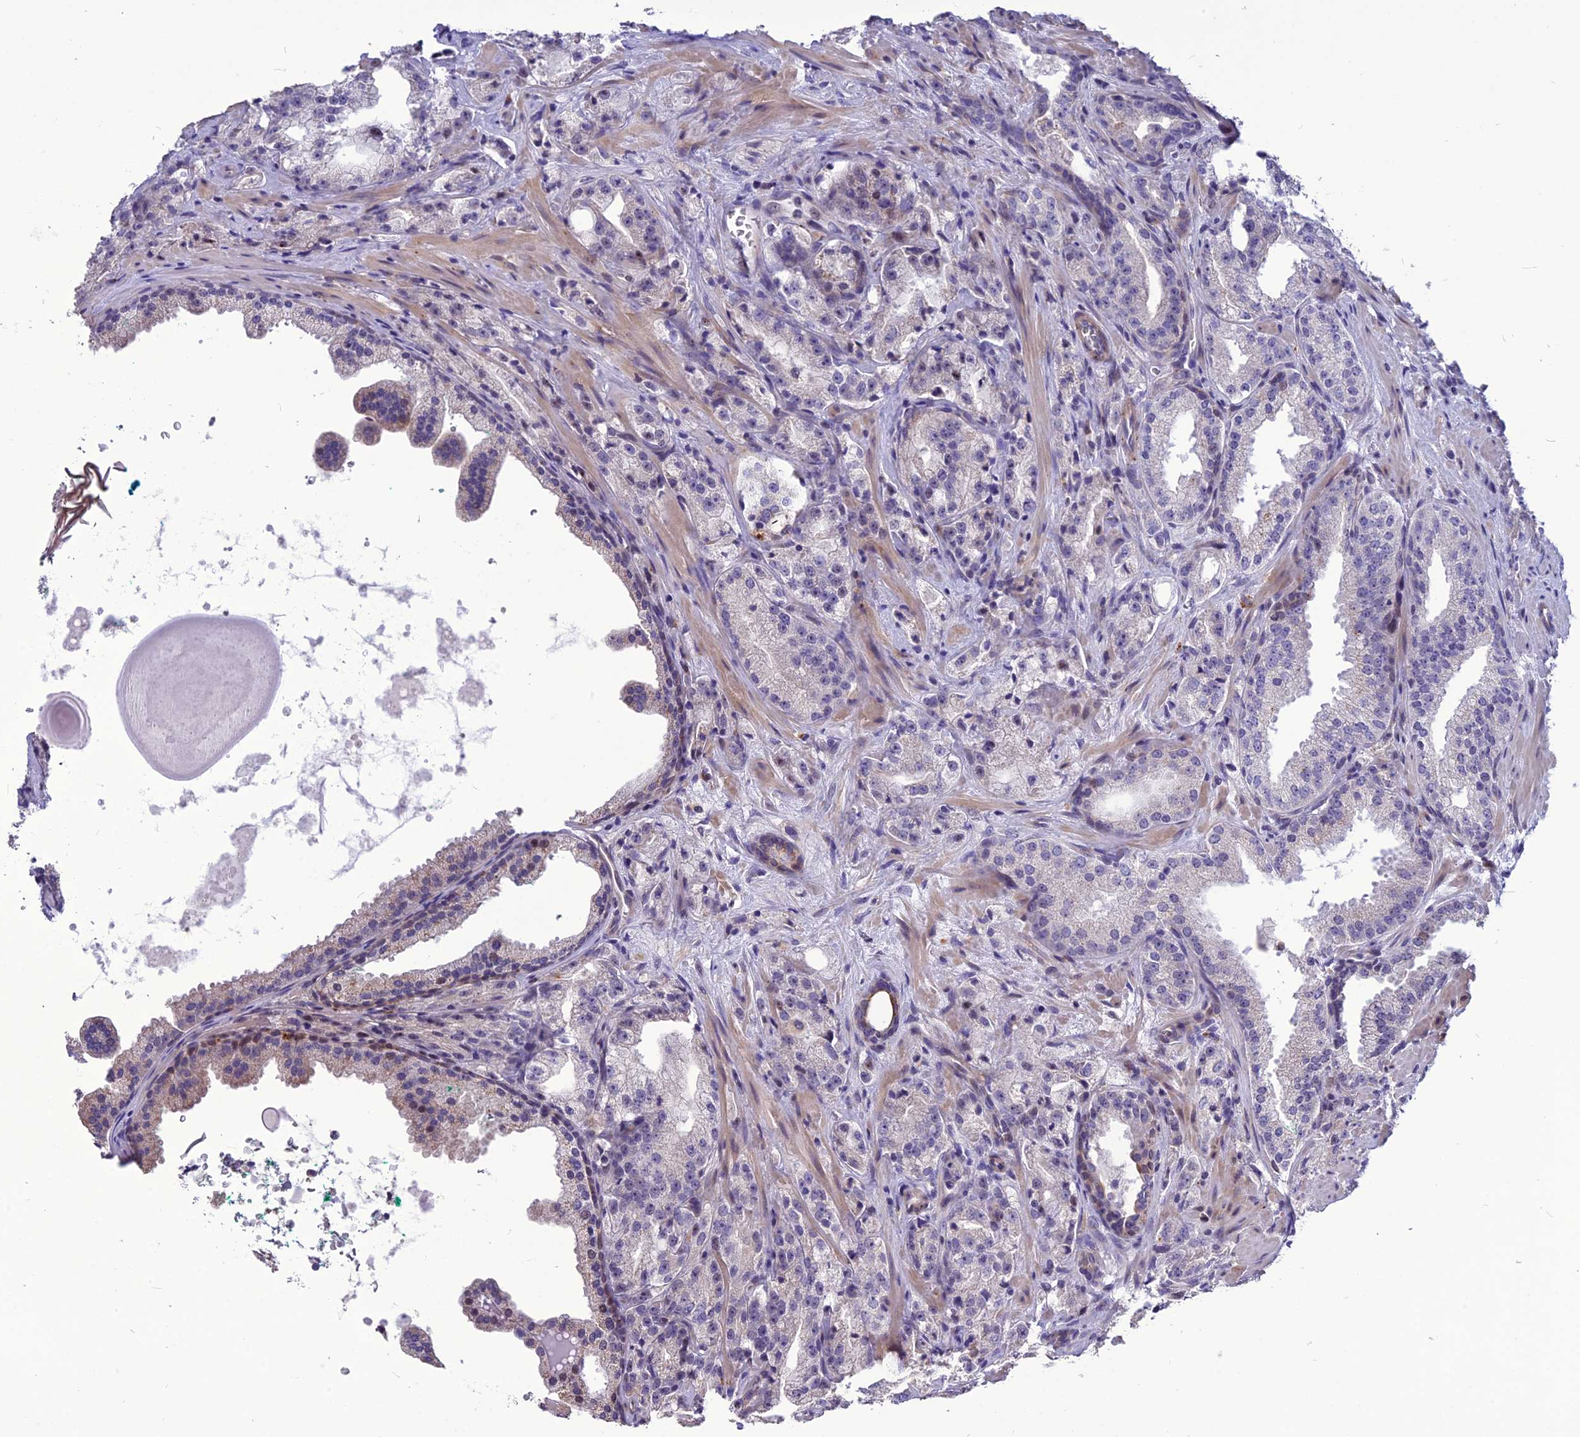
{"staining": {"intensity": "negative", "quantity": "none", "location": "none"}, "tissue": "prostate cancer", "cell_type": "Tumor cells", "image_type": "cancer", "snomed": [{"axis": "morphology", "description": "Adenocarcinoma, High grade"}, {"axis": "topography", "description": "Prostate"}], "caption": "Tumor cells are negative for brown protein staining in adenocarcinoma (high-grade) (prostate).", "gene": "SPG21", "patient": {"sex": "male", "age": 64}}